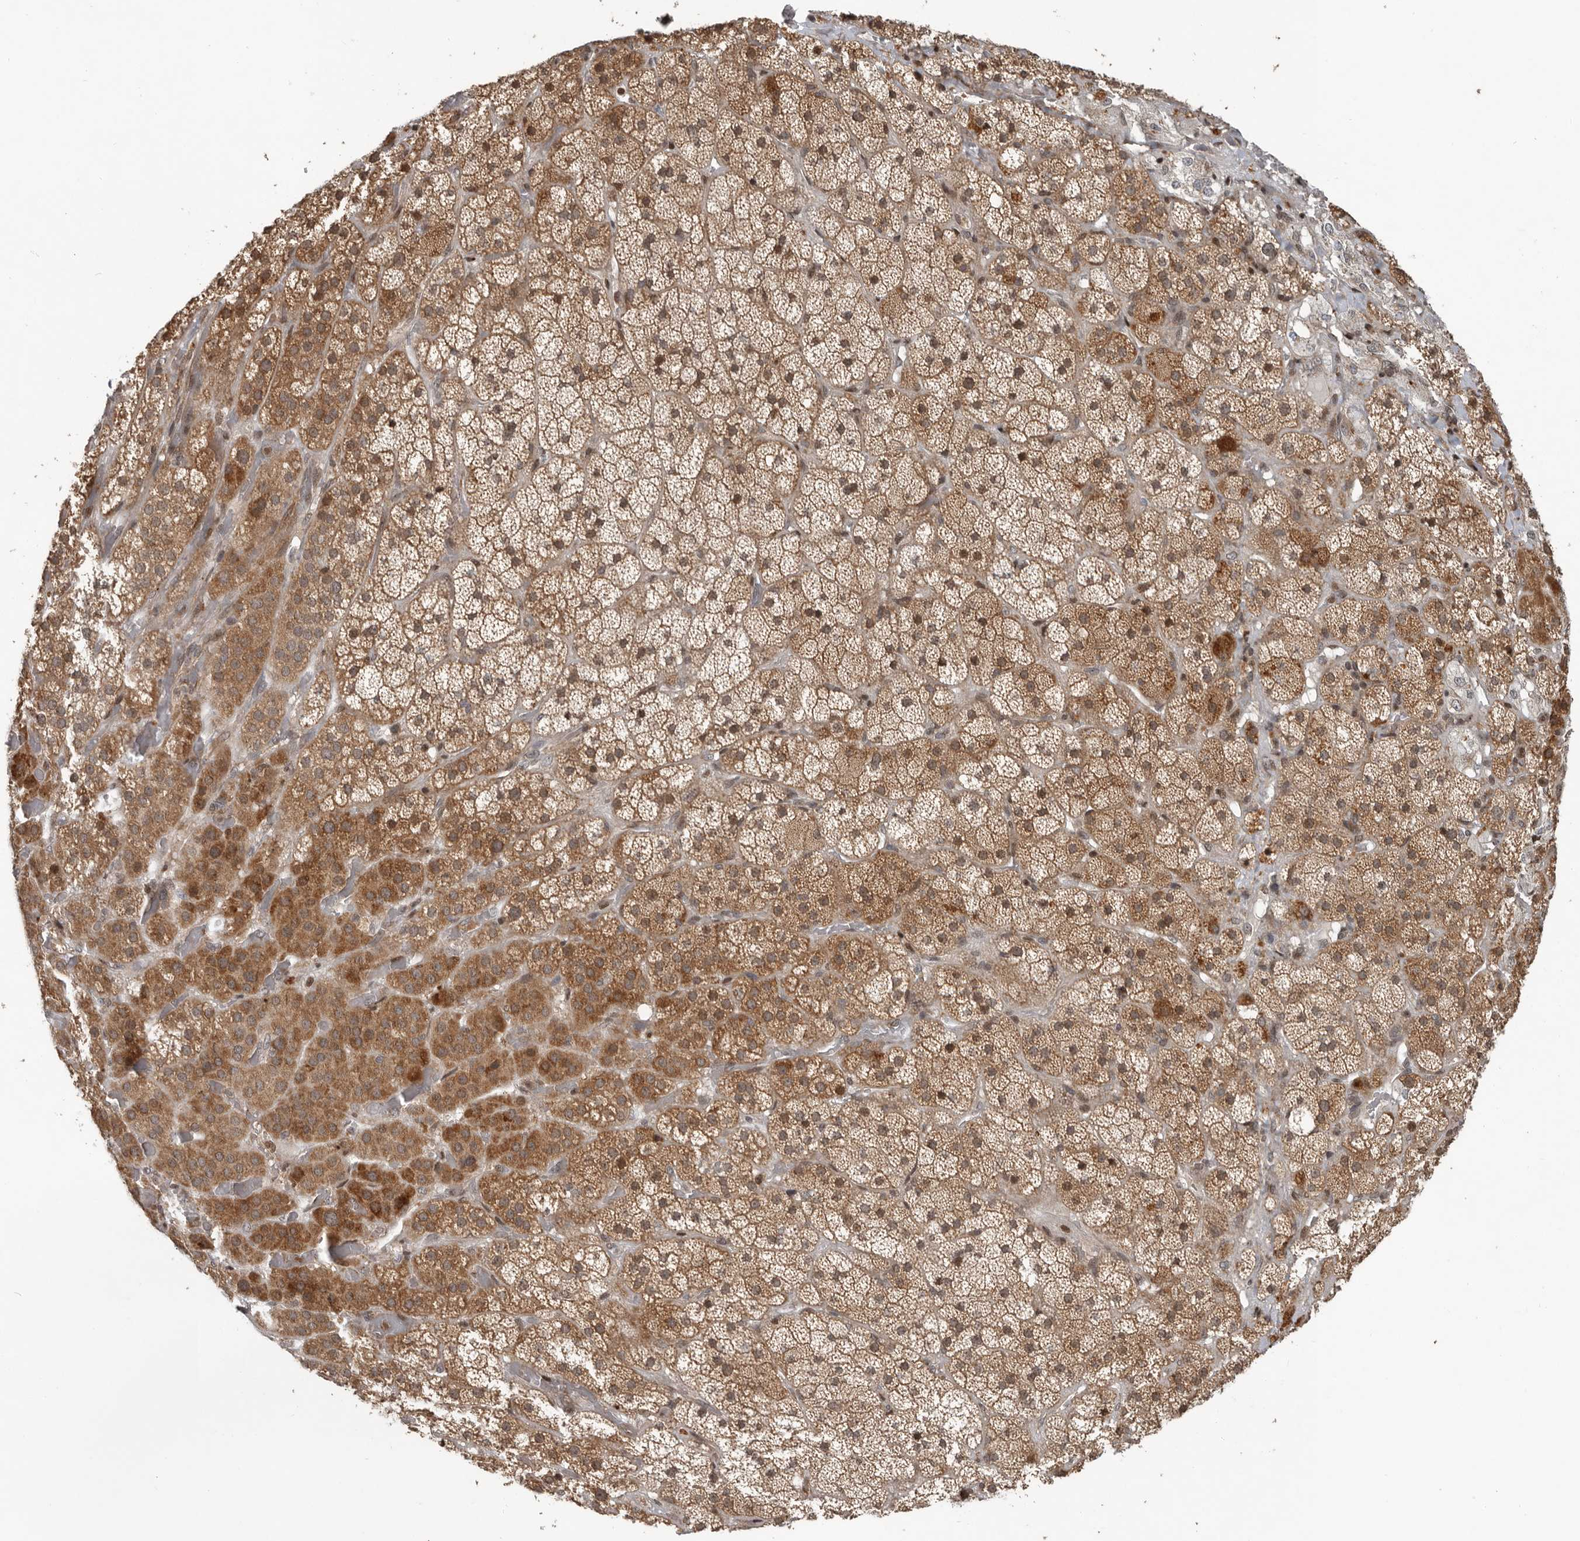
{"staining": {"intensity": "strong", "quantity": ">75%", "location": "cytoplasmic/membranous"}, "tissue": "adrenal gland", "cell_type": "Glandular cells", "image_type": "normal", "snomed": [{"axis": "morphology", "description": "Normal tissue, NOS"}, {"axis": "topography", "description": "Adrenal gland"}], "caption": "An immunohistochemistry micrograph of benign tissue is shown. Protein staining in brown labels strong cytoplasmic/membranous positivity in adrenal gland within glandular cells. (IHC, brightfield microscopy, high magnification).", "gene": "RABIF", "patient": {"sex": "male", "age": 57}}